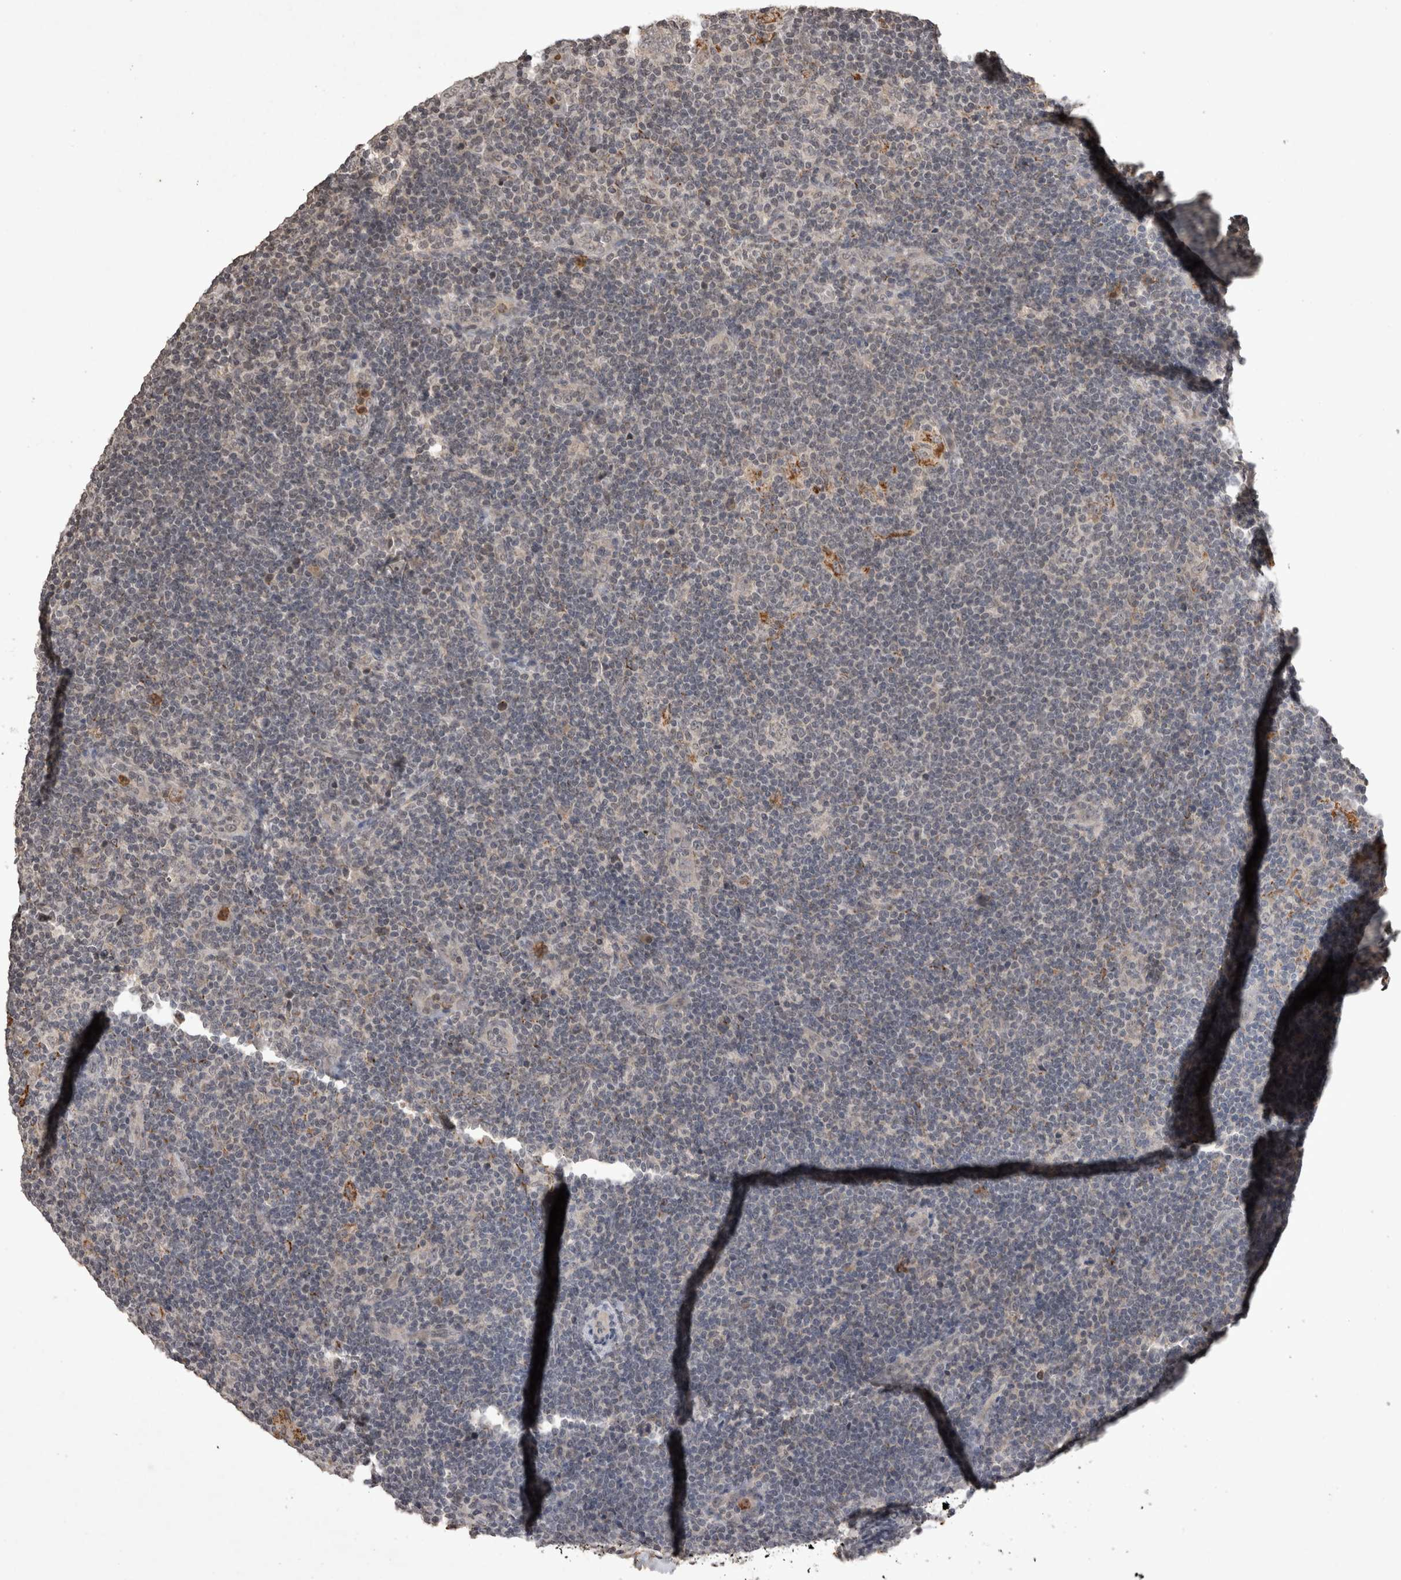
{"staining": {"intensity": "negative", "quantity": "none", "location": "none"}, "tissue": "lymphoma", "cell_type": "Tumor cells", "image_type": "cancer", "snomed": [{"axis": "morphology", "description": "Hodgkin's disease, NOS"}, {"axis": "topography", "description": "Lymph node"}], "caption": "High magnification brightfield microscopy of Hodgkin's disease stained with DAB (brown) and counterstained with hematoxylin (blue): tumor cells show no significant positivity. The staining is performed using DAB brown chromogen with nuclei counter-stained in using hematoxylin.", "gene": "HRK", "patient": {"sex": "female", "age": 57}}